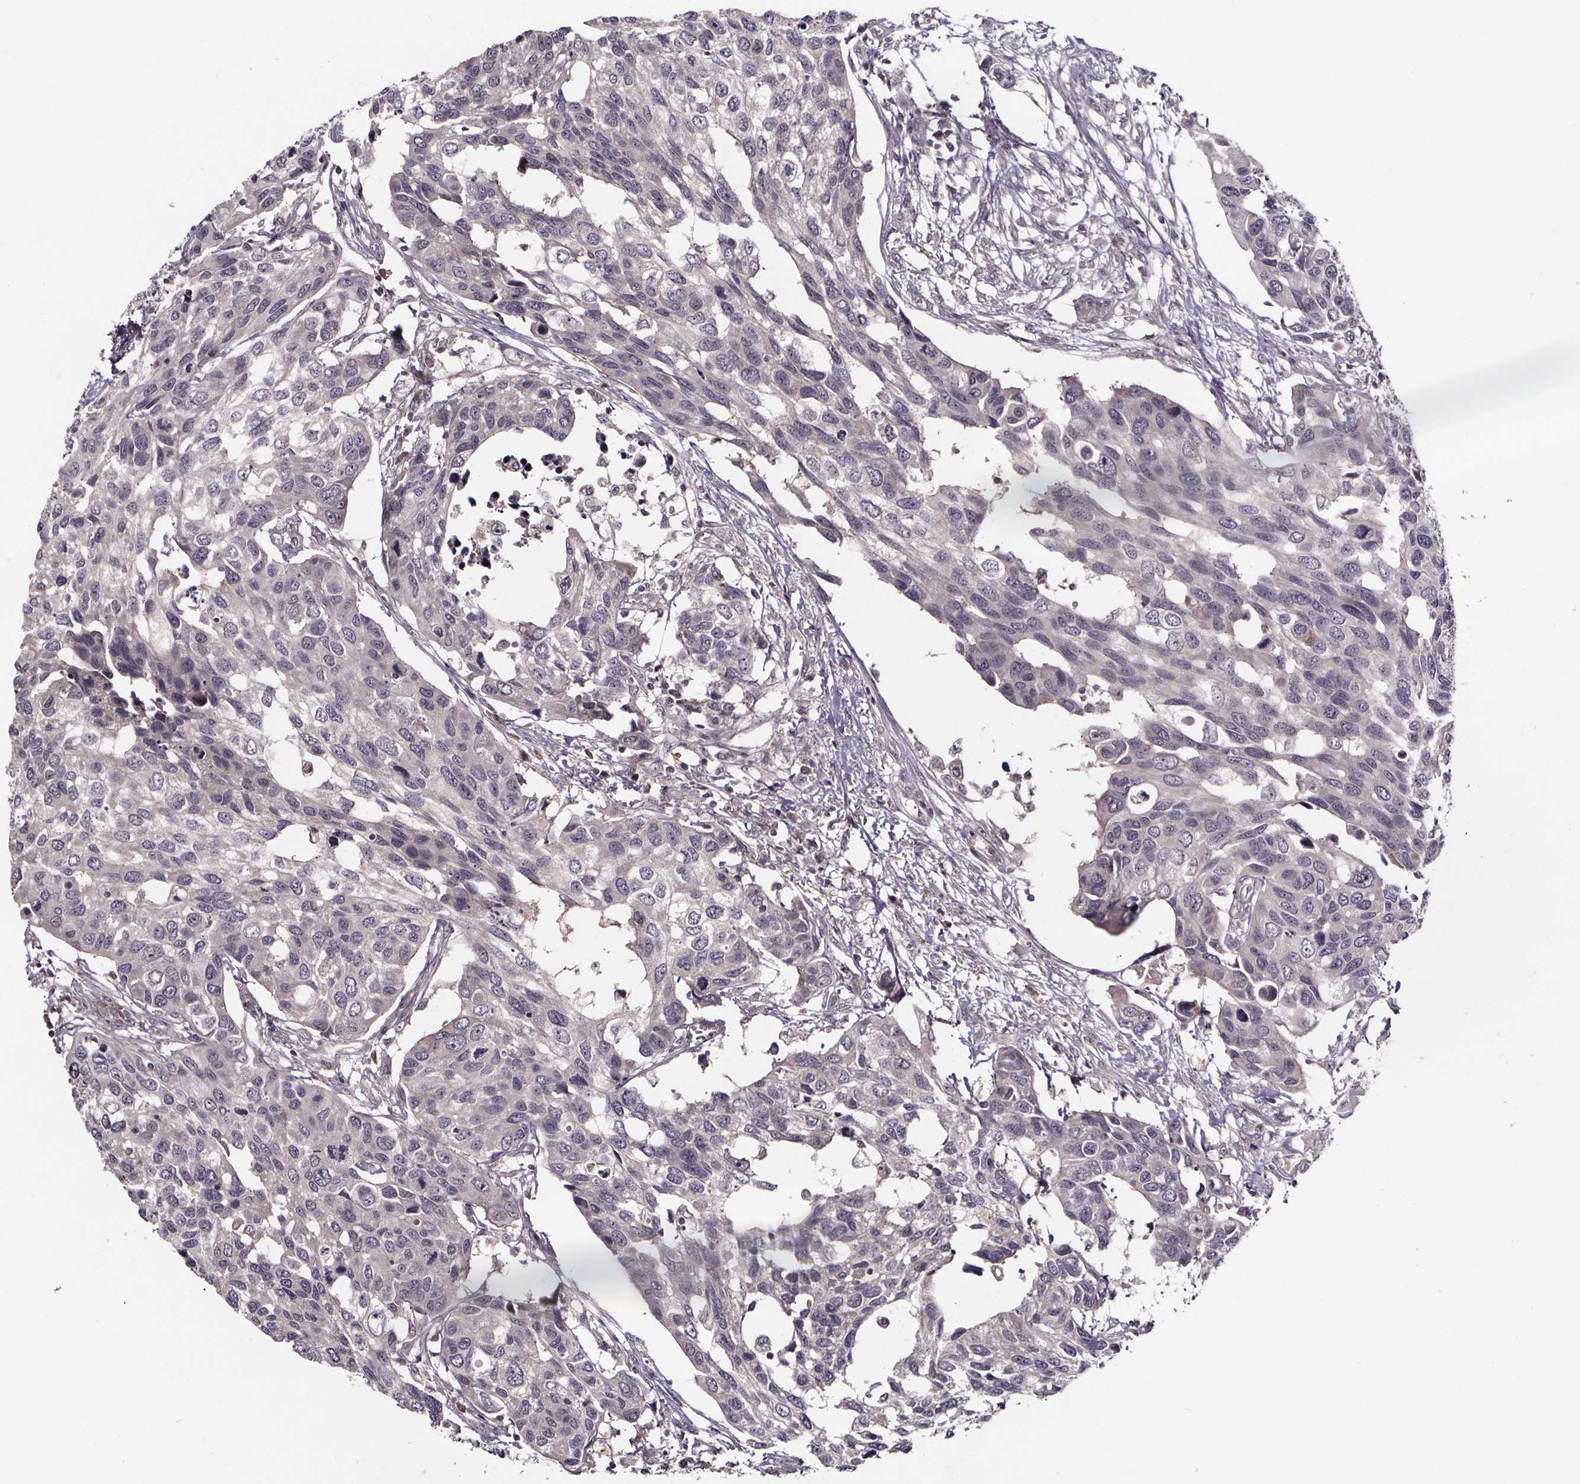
{"staining": {"intensity": "negative", "quantity": "none", "location": "none"}, "tissue": "urothelial cancer", "cell_type": "Tumor cells", "image_type": "cancer", "snomed": [{"axis": "morphology", "description": "Urothelial carcinoma, High grade"}, {"axis": "topography", "description": "Urinary bladder"}], "caption": "Histopathology image shows no significant protein positivity in tumor cells of urothelial cancer.", "gene": "SMIM1", "patient": {"sex": "male", "age": 60}}